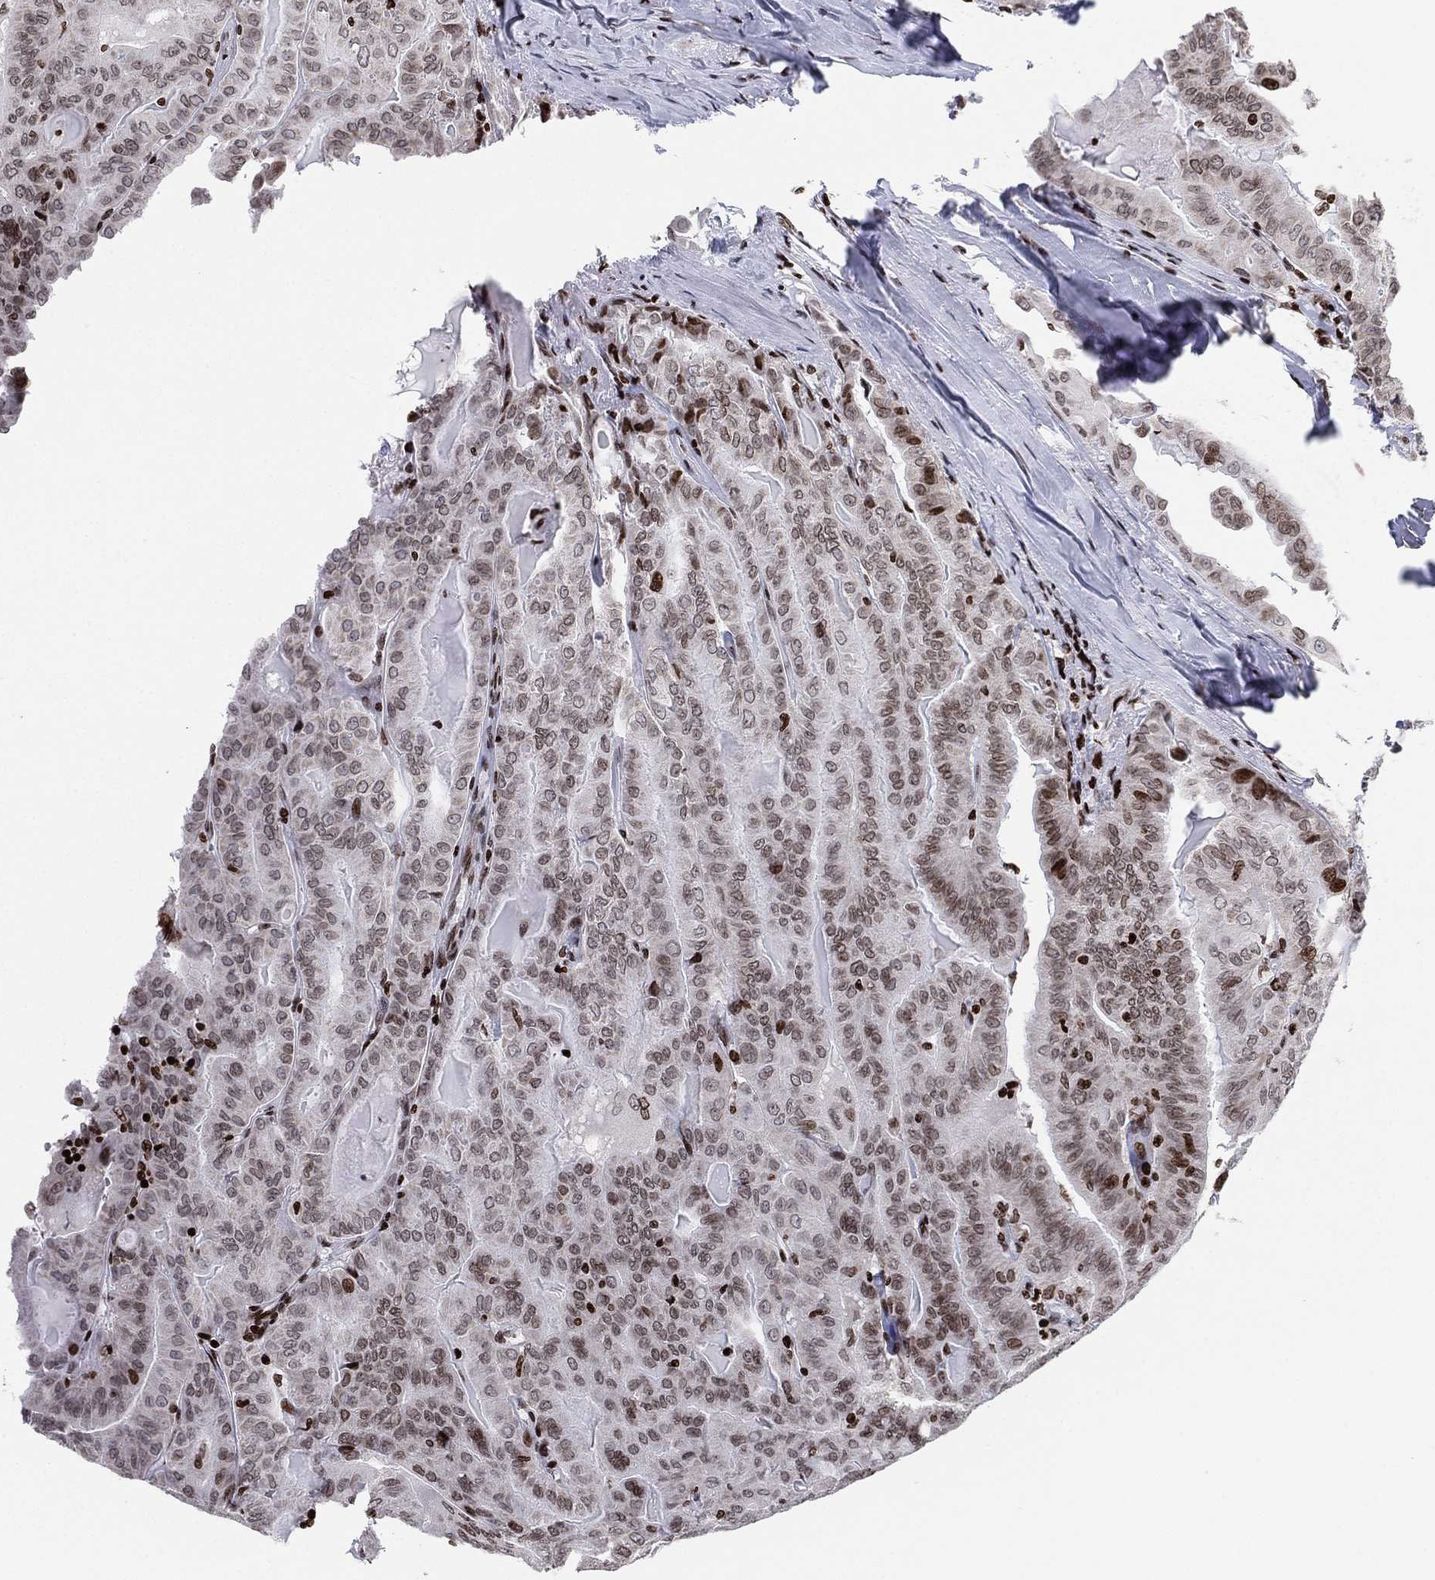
{"staining": {"intensity": "moderate", "quantity": "<25%", "location": "nuclear"}, "tissue": "thyroid cancer", "cell_type": "Tumor cells", "image_type": "cancer", "snomed": [{"axis": "morphology", "description": "Papillary adenocarcinoma, NOS"}, {"axis": "topography", "description": "Thyroid gland"}], "caption": "The micrograph exhibits a brown stain indicating the presence of a protein in the nuclear of tumor cells in thyroid cancer.", "gene": "MFSD14A", "patient": {"sex": "female", "age": 68}}